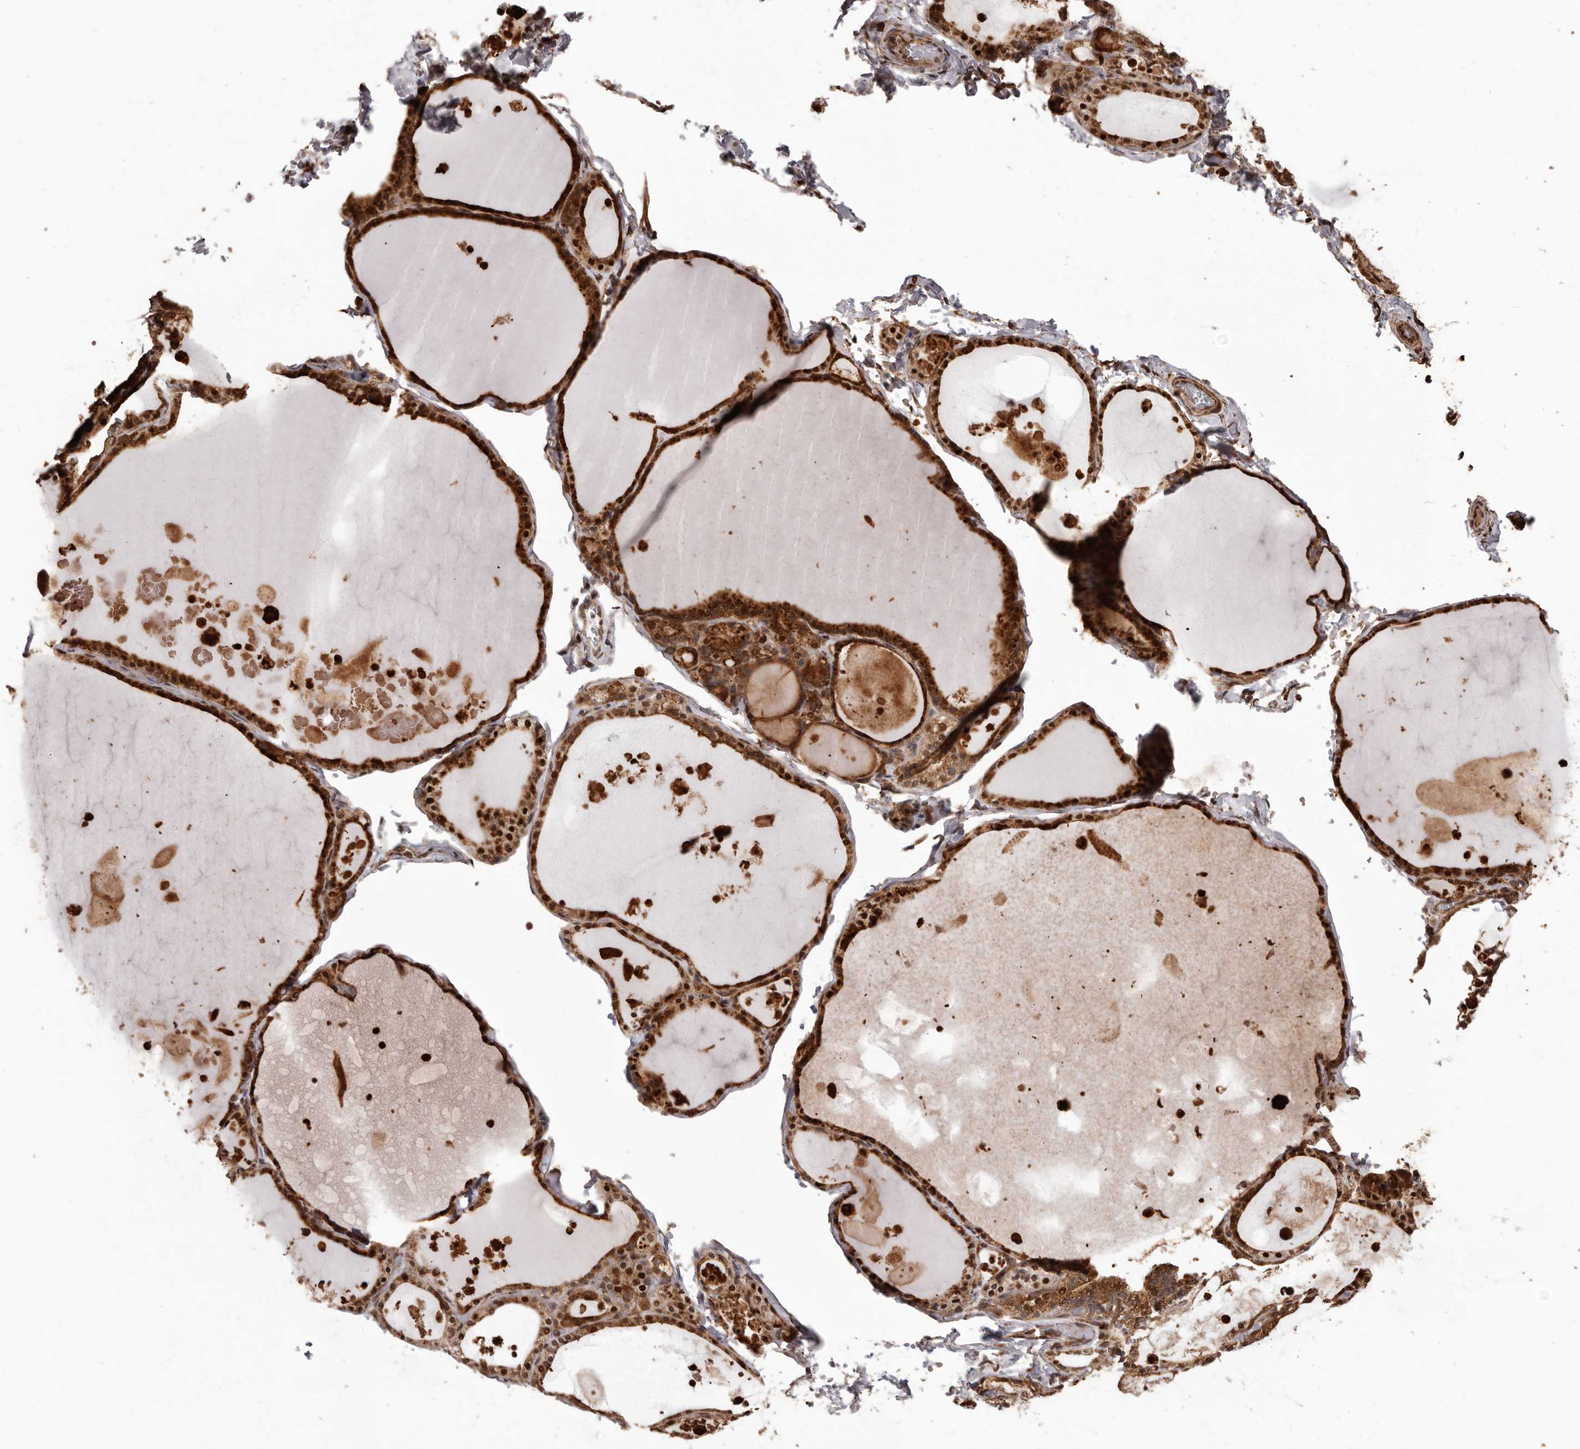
{"staining": {"intensity": "strong", "quantity": ">75%", "location": "cytoplasmic/membranous,nuclear"}, "tissue": "thyroid gland", "cell_type": "Glandular cells", "image_type": "normal", "snomed": [{"axis": "morphology", "description": "Normal tissue, NOS"}, {"axis": "topography", "description": "Thyroid gland"}], "caption": "Immunohistochemistry (IHC) of benign human thyroid gland shows high levels of strong cytoplasmic/membranous,nuclear positivity in about >75% of glandular cells. The staining is performed using DAB (3,3'-diaminobenzidine) brown chromogen to label protein expression. The nuclei are counter-stained blue using hematoxylin.", "gene": "MTO1", "patient": {"sex": "male", "age": 56}}